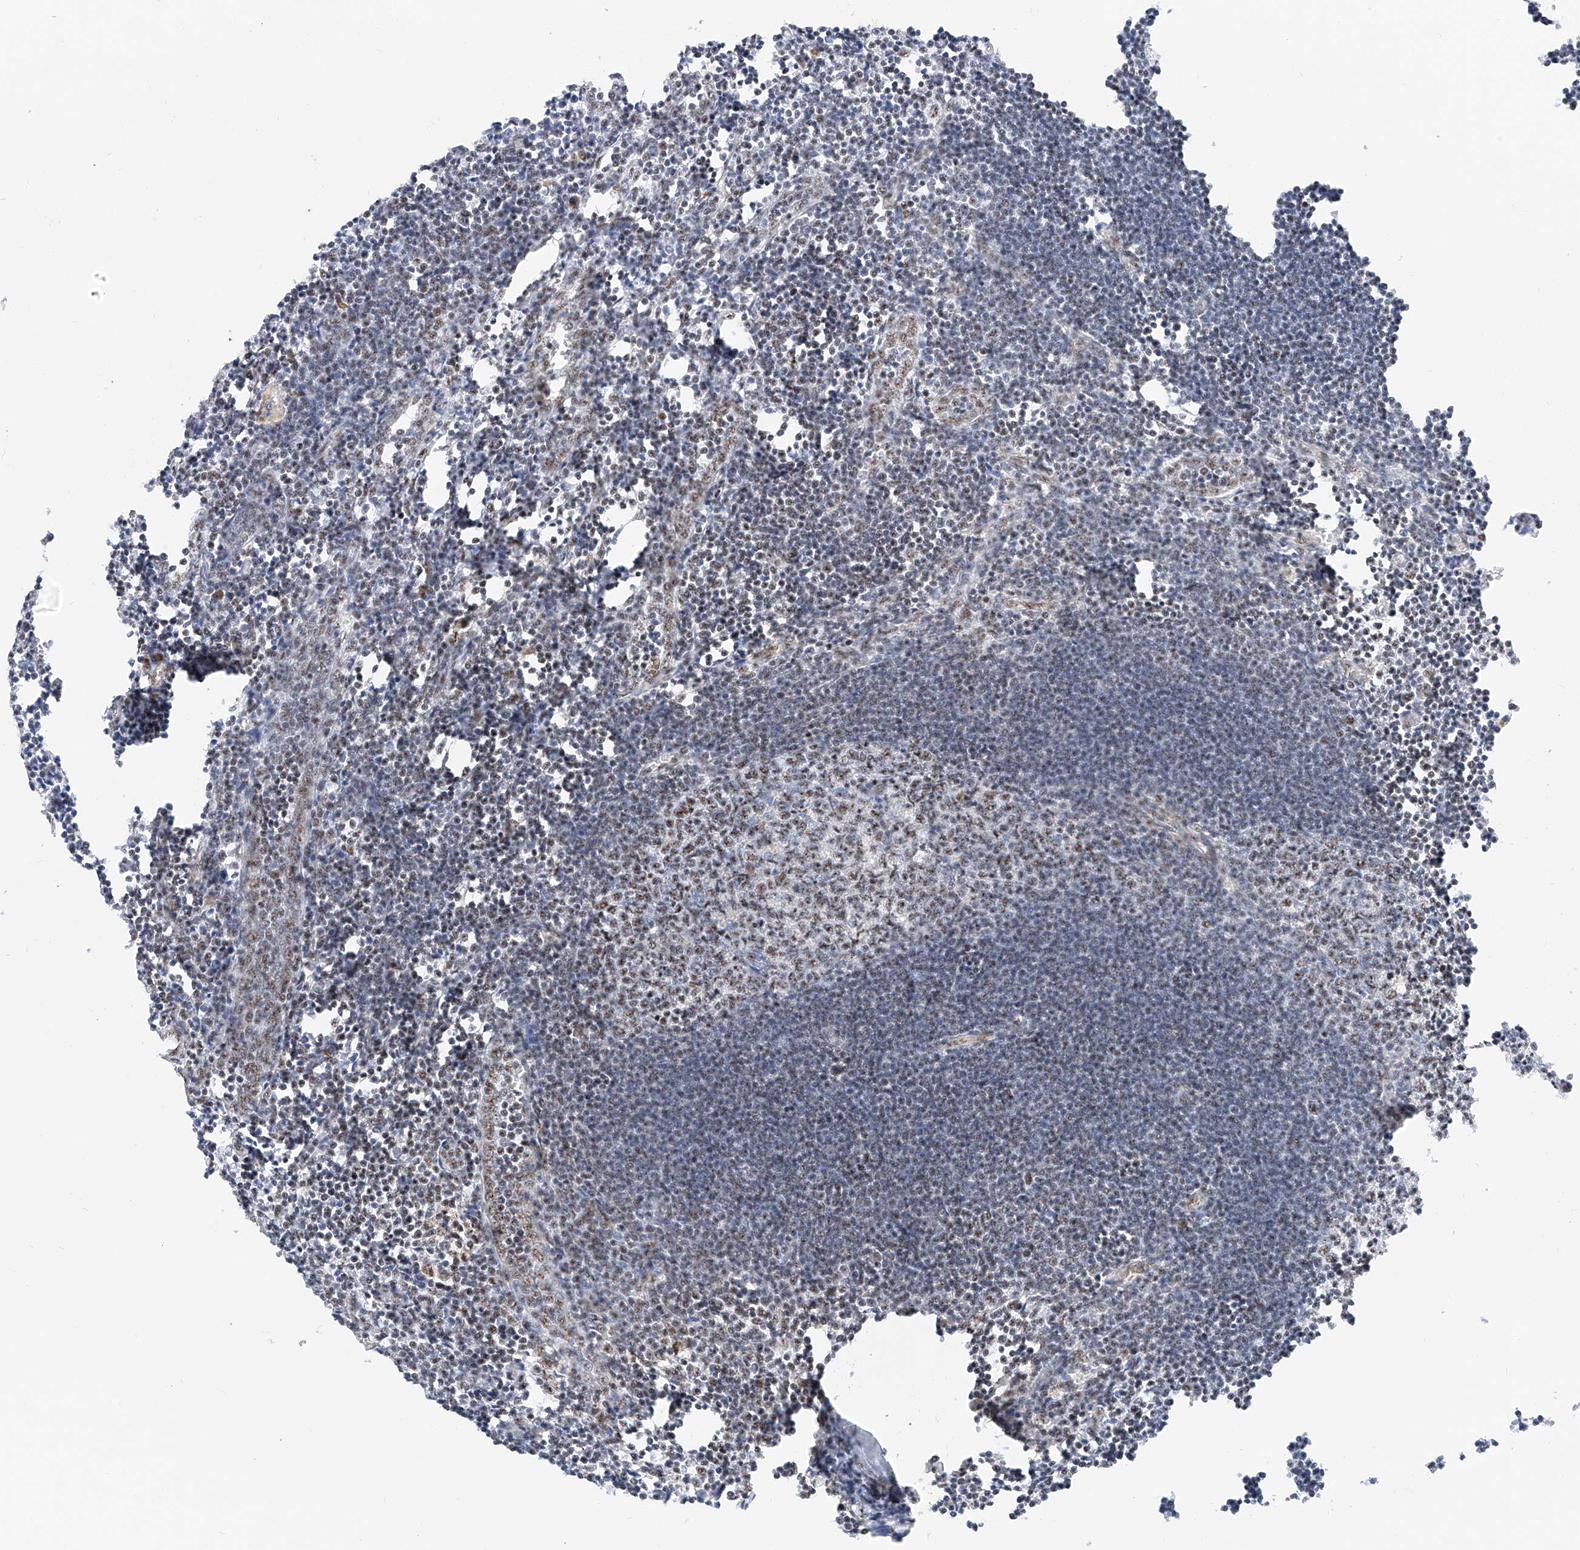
{"staining": {"intensity": "strong", "quantity": ">75%", "location": "nuclear"}, "tissue": "lymph node", "cell_type": "Germinal center cells", "image_type": "normal", "snomed": [{"axis": "morphology", "description": "Normal tissue, NOS"}, {"axis": "morphology", "description": "Malignant melanoma, Metastatic site"}, {"axis": "topography", "description": "Lymph node"}], "caption": "Immunohistochemistry (DAB (3,3'-diaminobenzidine)) staining of benign lymph node shows strong nuclear protein expression in about >75% of germinal center cells.", "gene": "ATXN7L2", "patient": {"sex": "male", "age": 41}}